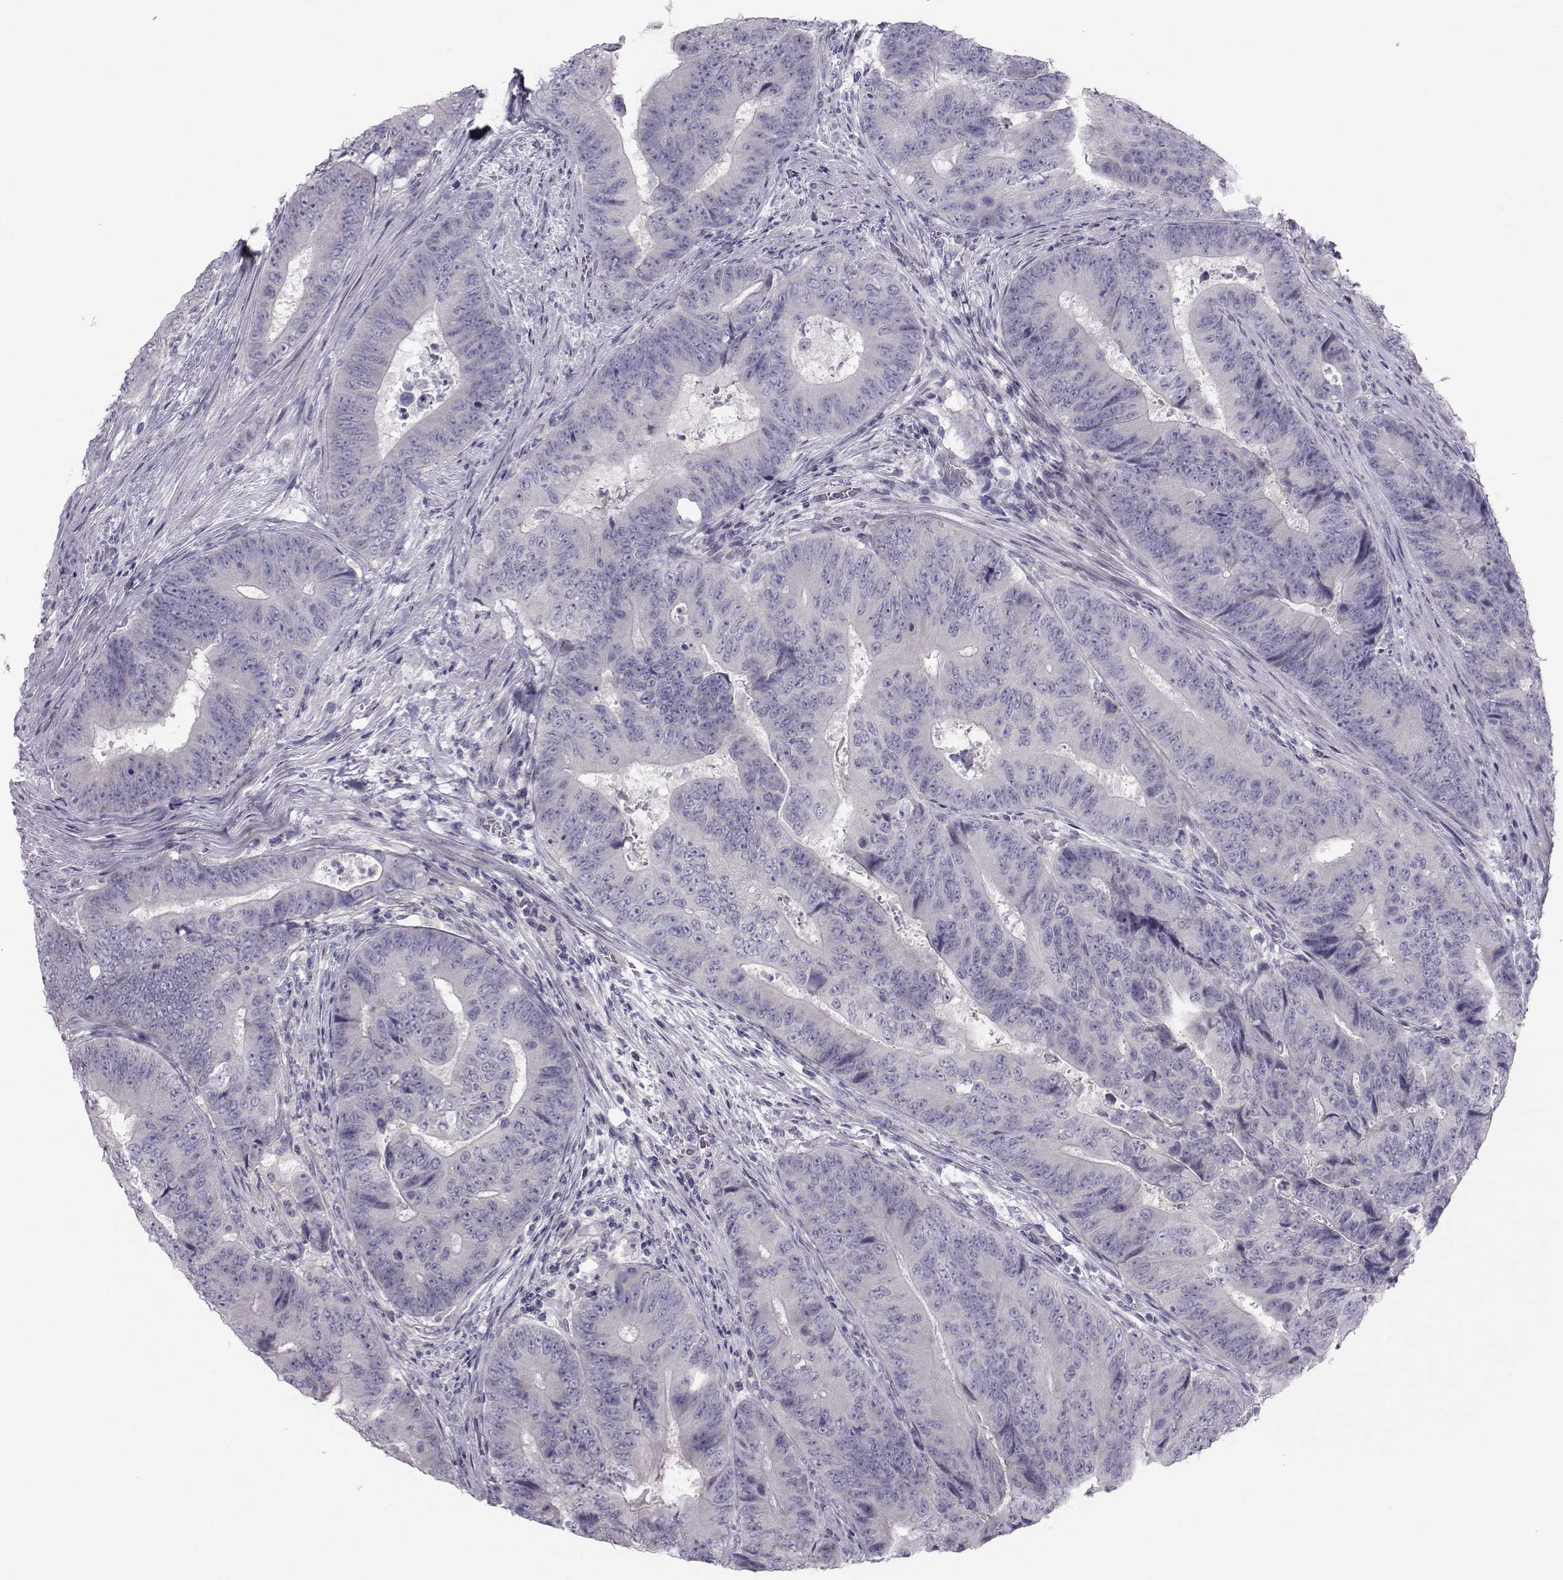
{"staining": {"intensity": "negative", "quantity": "none", "location": "none"}, "tissue": "colorectal cancer", "cell_type": "Tumor cells", "image_type": "cancer", "snomed": [{"axis": "morphology", "description": "Adenocarcinoma, NOS"}, {"axis": "topography", "description": "Colon"}], "caption": "Image shows no significant protein positivity in tumor cells of adenocarcinoma (colorectal).", "gene": "GARIN3", "patient": {"sex": "female", "age": 48}}